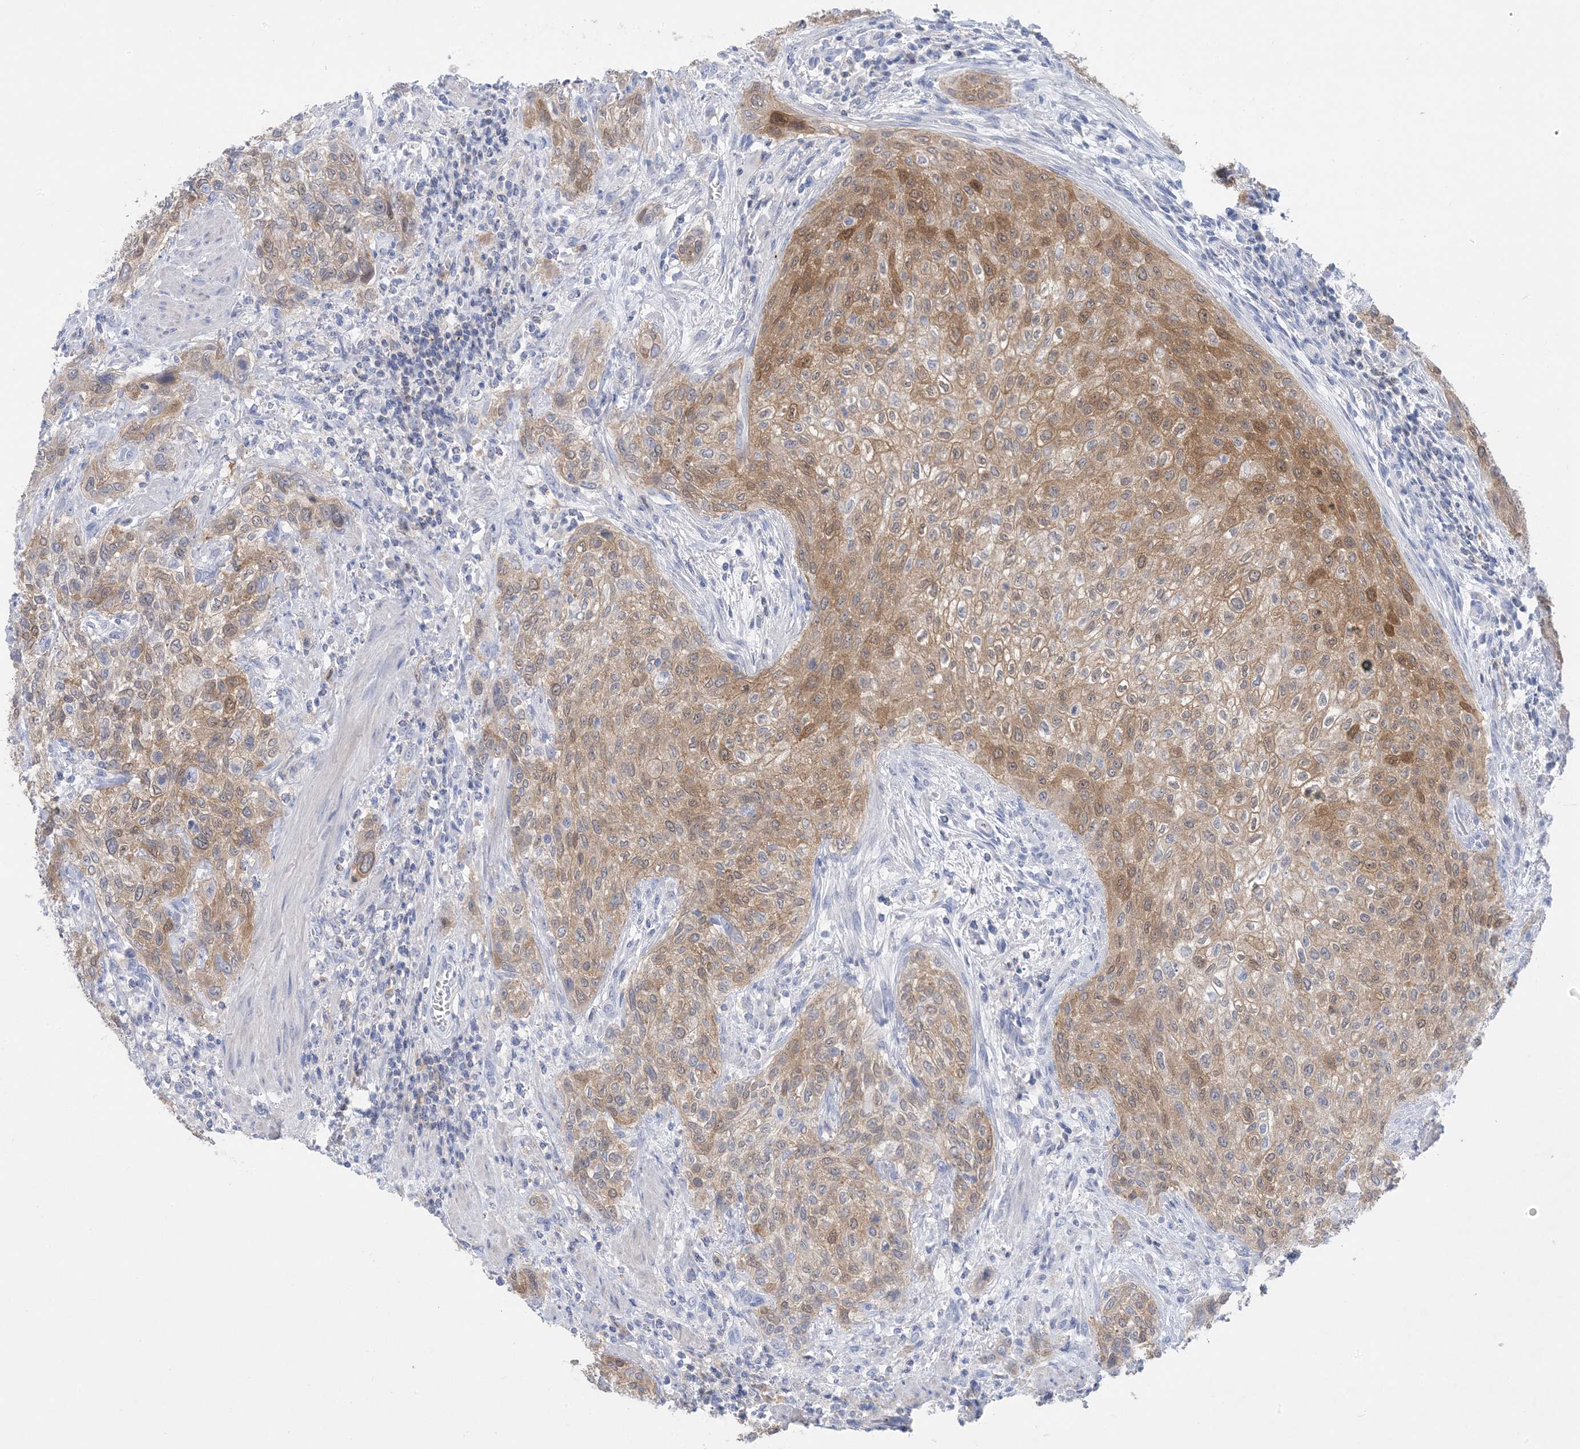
{"staining": {"intensity": "moderate", "quantity": ">75%", "location": "cytoplasmic/membranous"}, "tissue": "urothelial cancer", "cell_type": "Tumor cells", "image_type": "cancer", "snomed": [{"axis": "morphology", "description": "Urothelial carcinoma, High grade"}, {"axis": "topography", "description": "Urinary bladder"}], "caption": "Urothelial cancer was stained to show a protein in brown. There is medium levels of moderate cytoplasmic/membranous expression in approximately >75% of tumor cells.", "gene": "SH3YL1", "patient": {"sex": "male", "age": 35}}